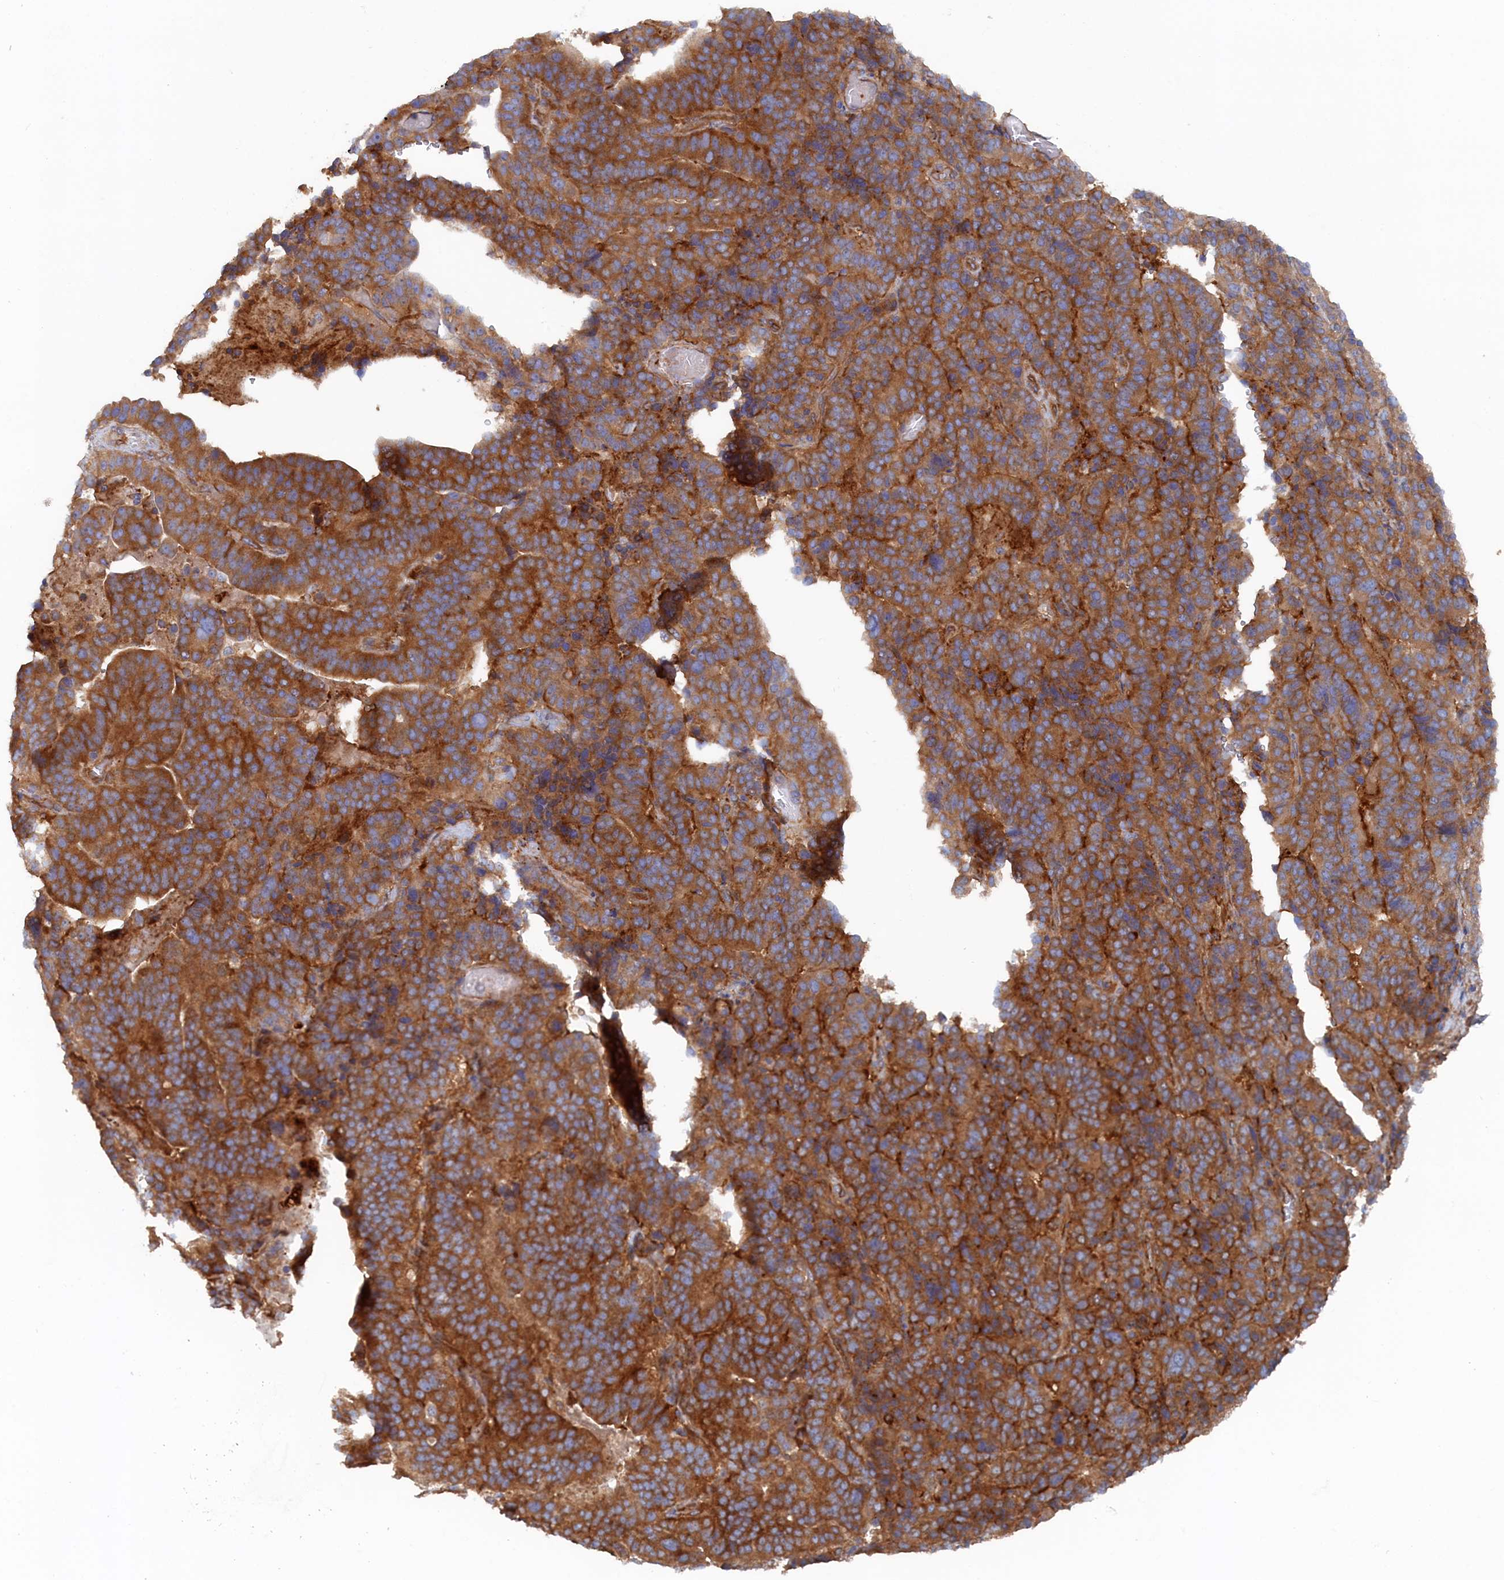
{"staining": {"intensity": "moderate", "quantity": ">75%", "location": "cytoplasmic/membranous"}, "tissue": "stomach cancer", "cell_type": "Tumor cells", "image_type": "cancer", "snomed": [{"axis": "morphology", "description": "Adenocarcinoma, NOS"}, {"axis": "topography", "description": "Stomach"}], "caption": "An image of human stomach cancer (adenocarcinoma) stained for a protein demonstrates moderate cytoplasmic/membranous brown staining in tumor cells.", "gene": "TMEM196", "patient": {"sex": "male", "age": 48}}